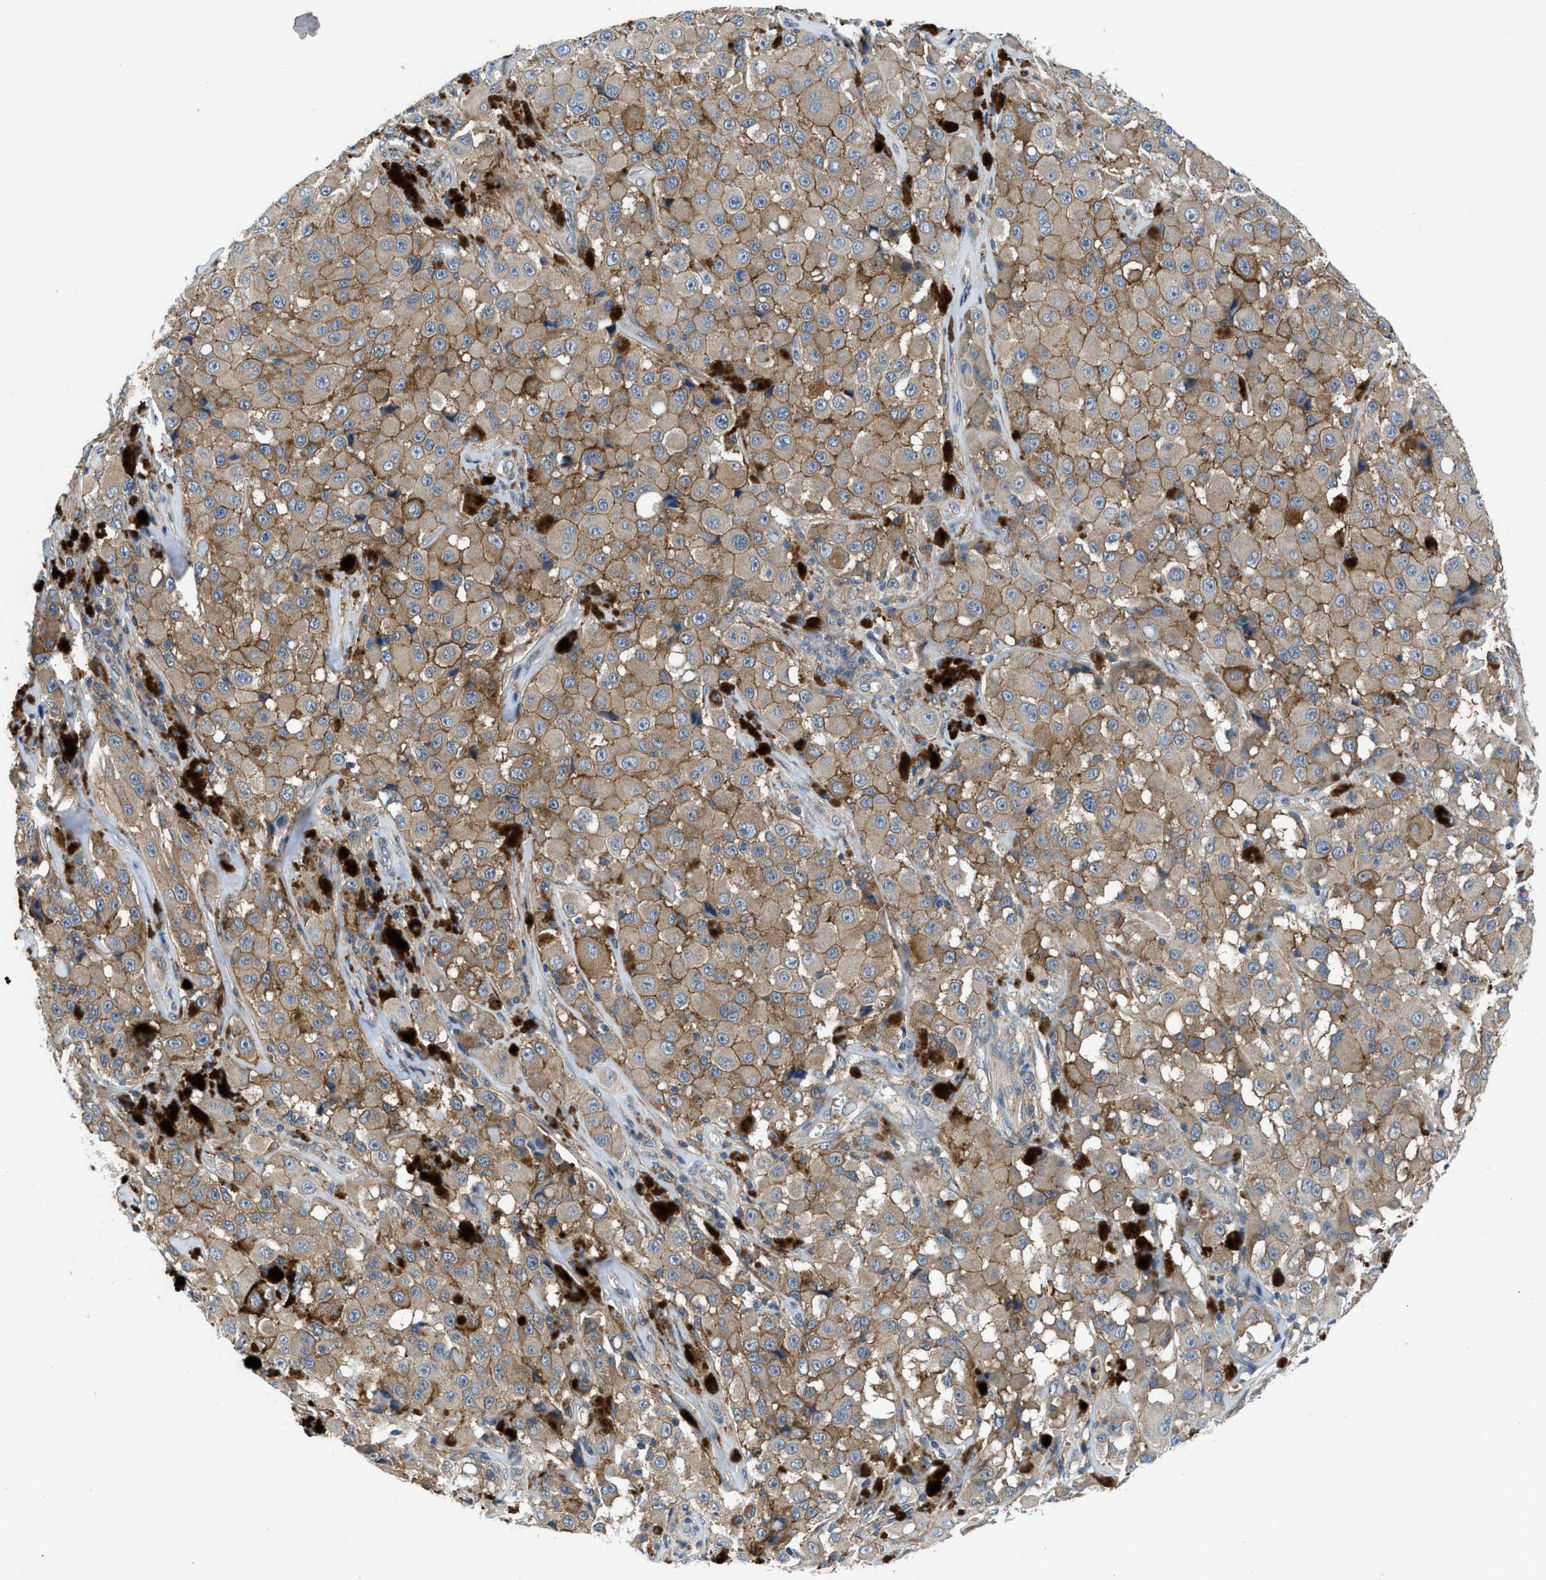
{"staining": {"intensity": "weak", "quantity": ">75%", "location": "cytoplasmic/membranous"}, "tissue": "melanoma", "cell_type": "Tumor cells", "image_type": "cancer", "snomed": [{"axis": "morphology", "description": "Malignant melanoma, NOS"}, {"axis": "topography", "description": "Skin"}], "caption": "Immunohistochemistry (IHC) photomicrograph of human melanoma stained for a protein (brown), which reveals low levels of weak cytoplasmic/membranous staining in approximately >75% of tumor cells.", "gene": "PANX1", "patient": {"sex": "male", "age": 84}}